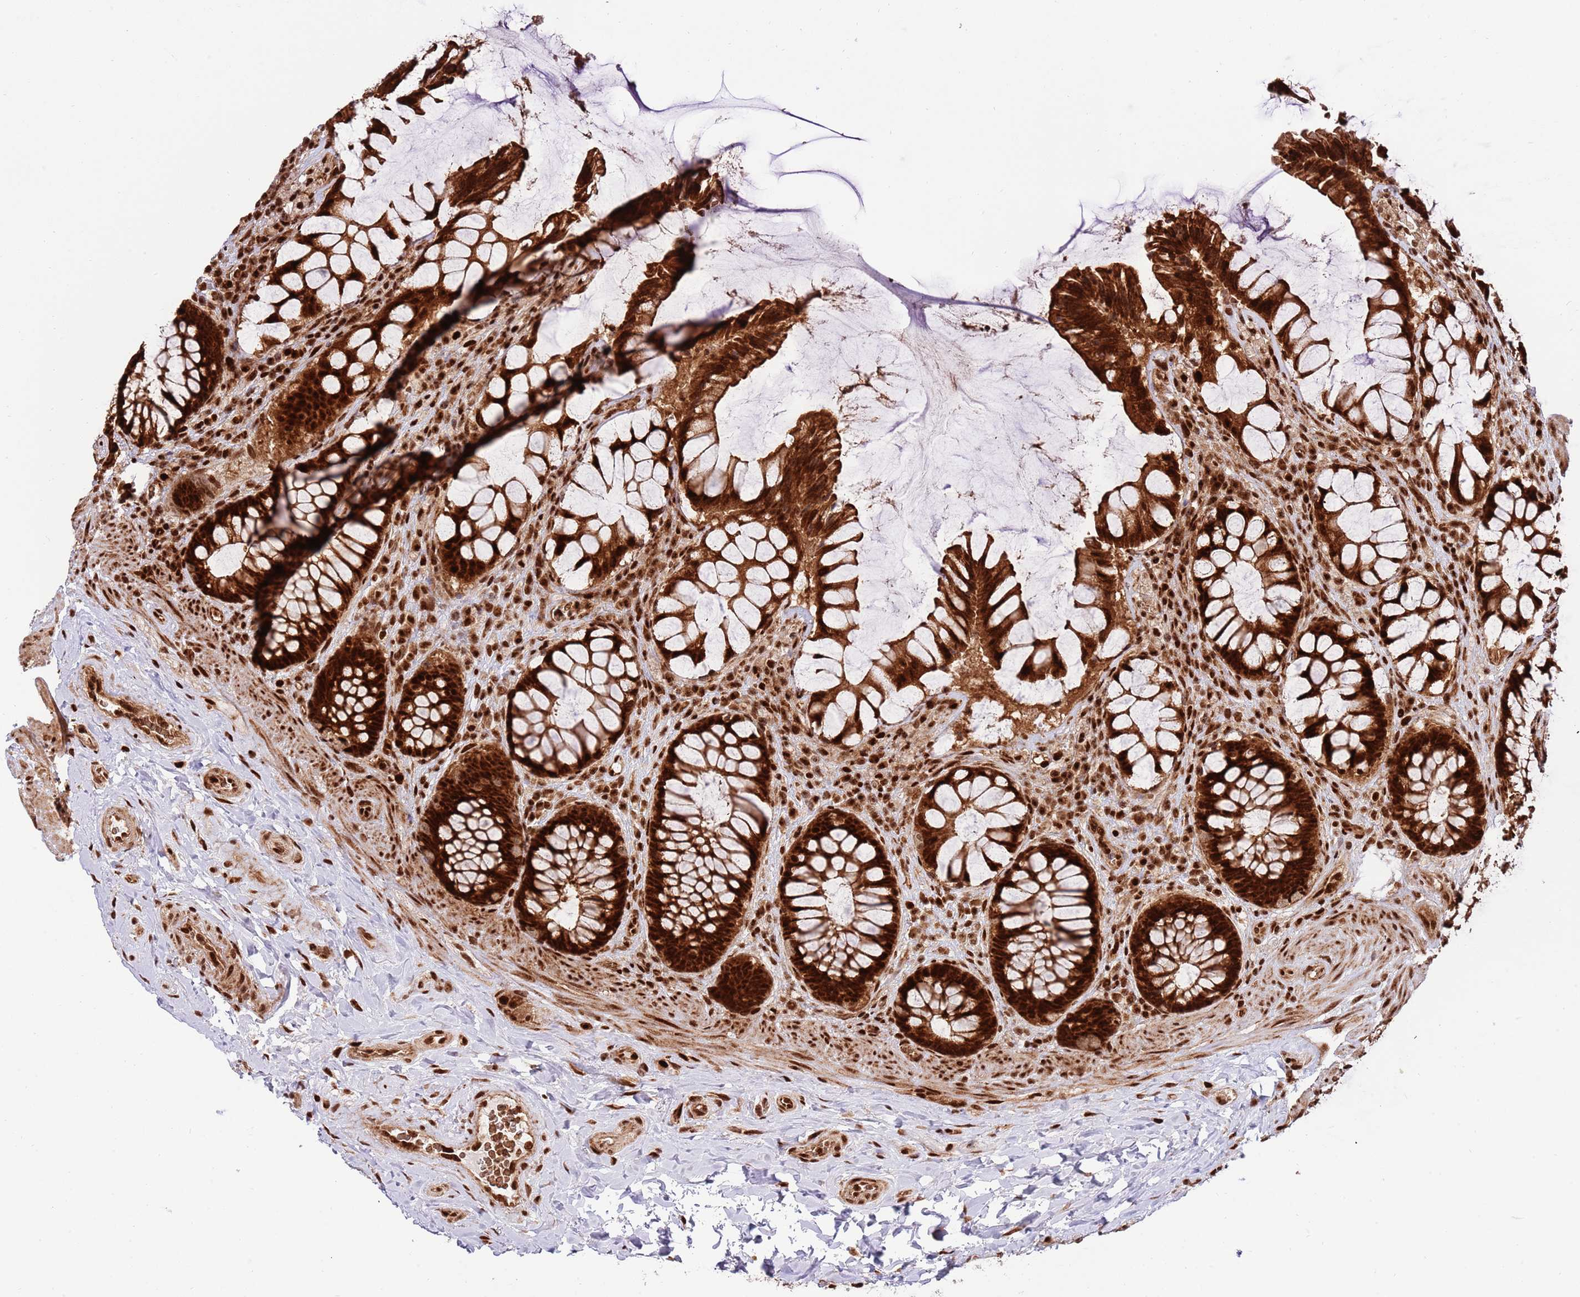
{"staining": {"intensity": "strong", "quantity": ">75%", "location": "cytoplasmic/membranous,nuclear"}, "tissue": "rectum", "cell_type": "Glandular cells", "image_type": "normal", "snomed": [{"axis": "morphology", "description": "Normal tissue, NOS"}, {"axis": "topography", "description": "Rectum"}], "caption": "Glandular cells display strong cytoplasmic/membranous,nuclear staining in about >75% of cells in benign rectum.", "gene": "RIF1", "patient": {"sex": "female", "age": 58}}